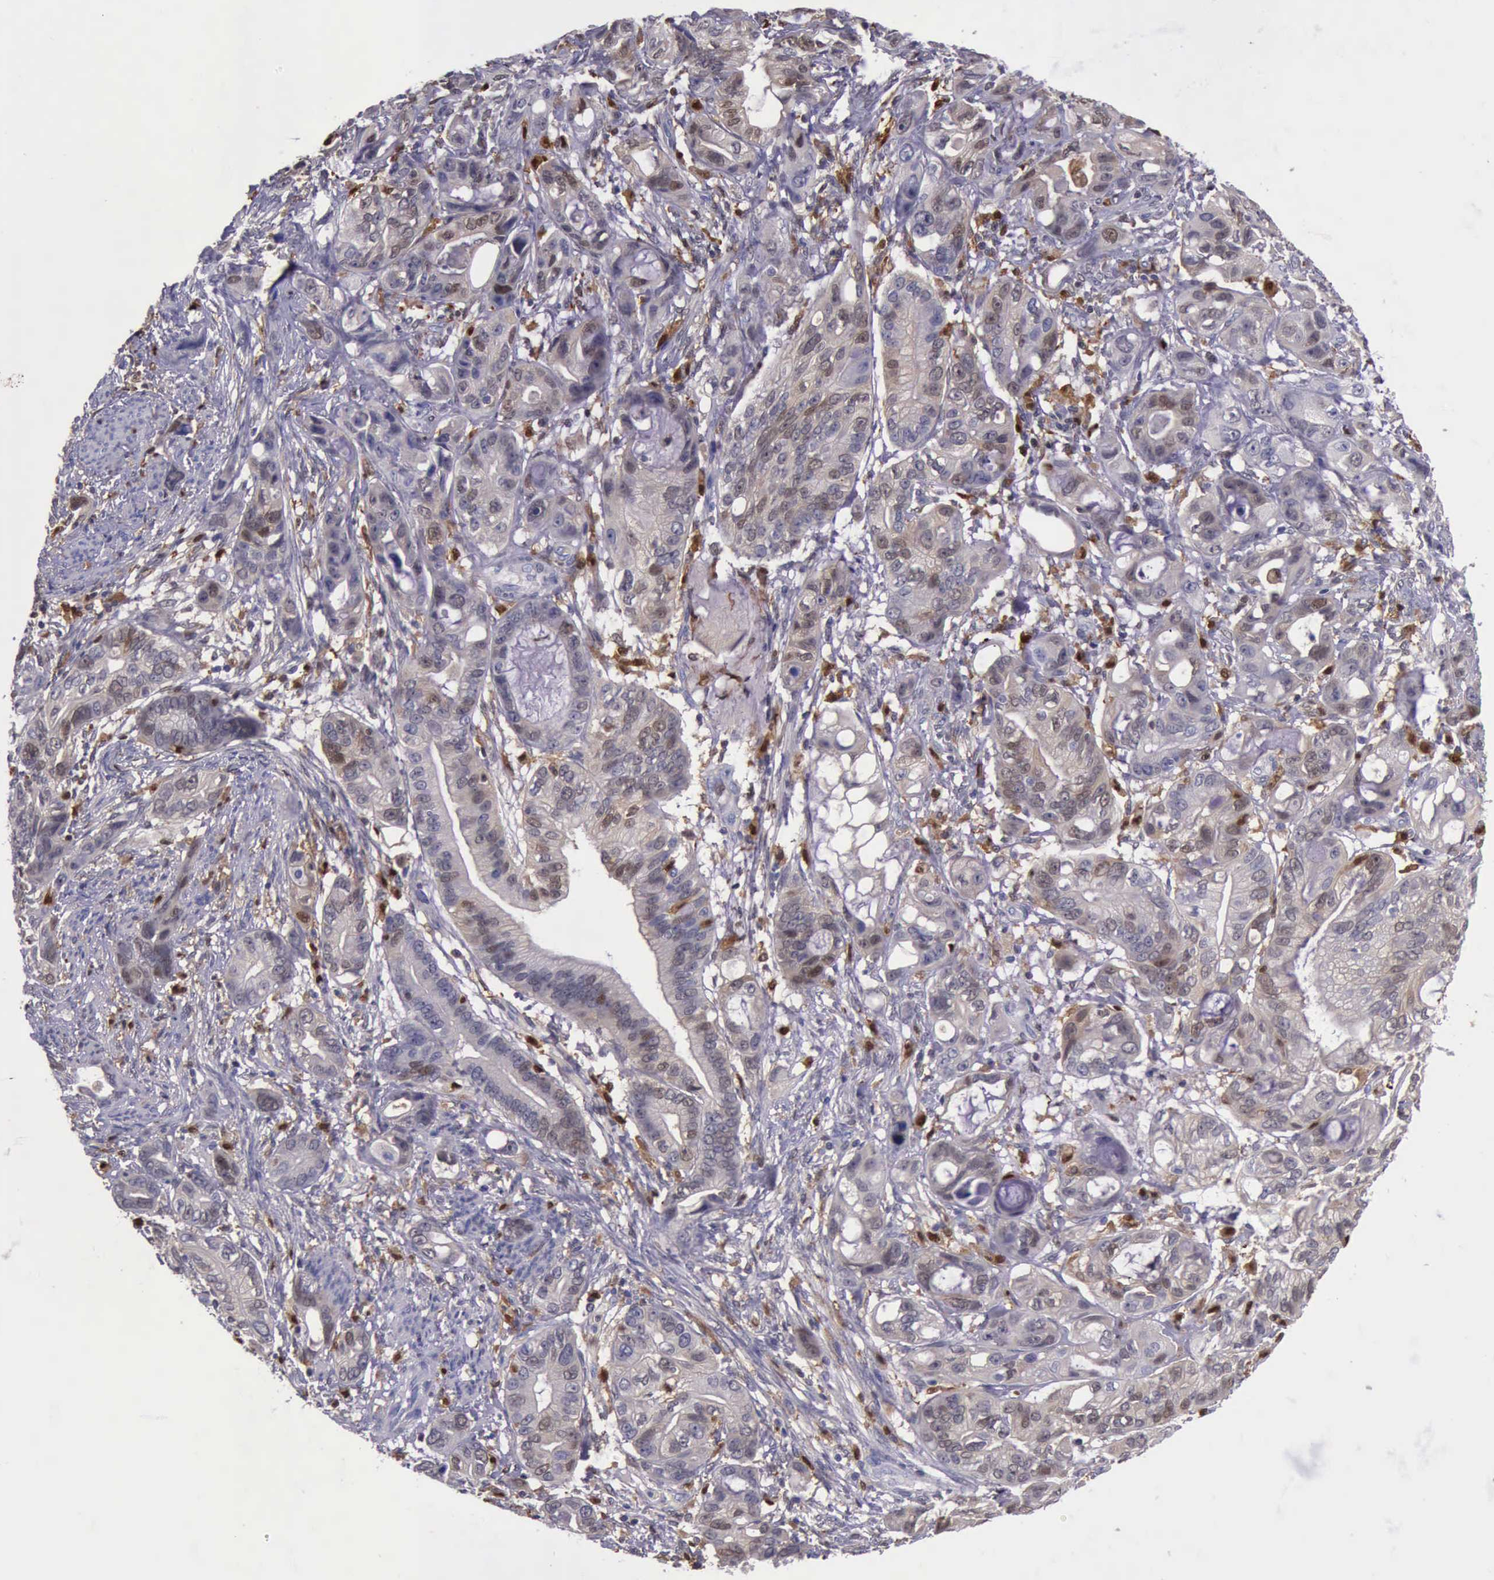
{"staining": {"intensity": "weak", "quantity": "25%-75%", "location": "cytoplasmic/membranous"}, "tissue": "stomach cancer", "cell_type": "Tumor cells", "image_type": "cancer", "snomed": [{"axis": "morphology", "description": "Adenocarcinoma, NOS"}, {"axis": "topography", "description": "Stomach, upper"}], "caption": "Human stomach adenocarcinoma stained for a protein (brown) shows weak cytoplasmic/membranous positive positivity in about 25%-75% of tumor cells.", "gene": "TYMP", "patient": {"sex": "male", "age": 47}}